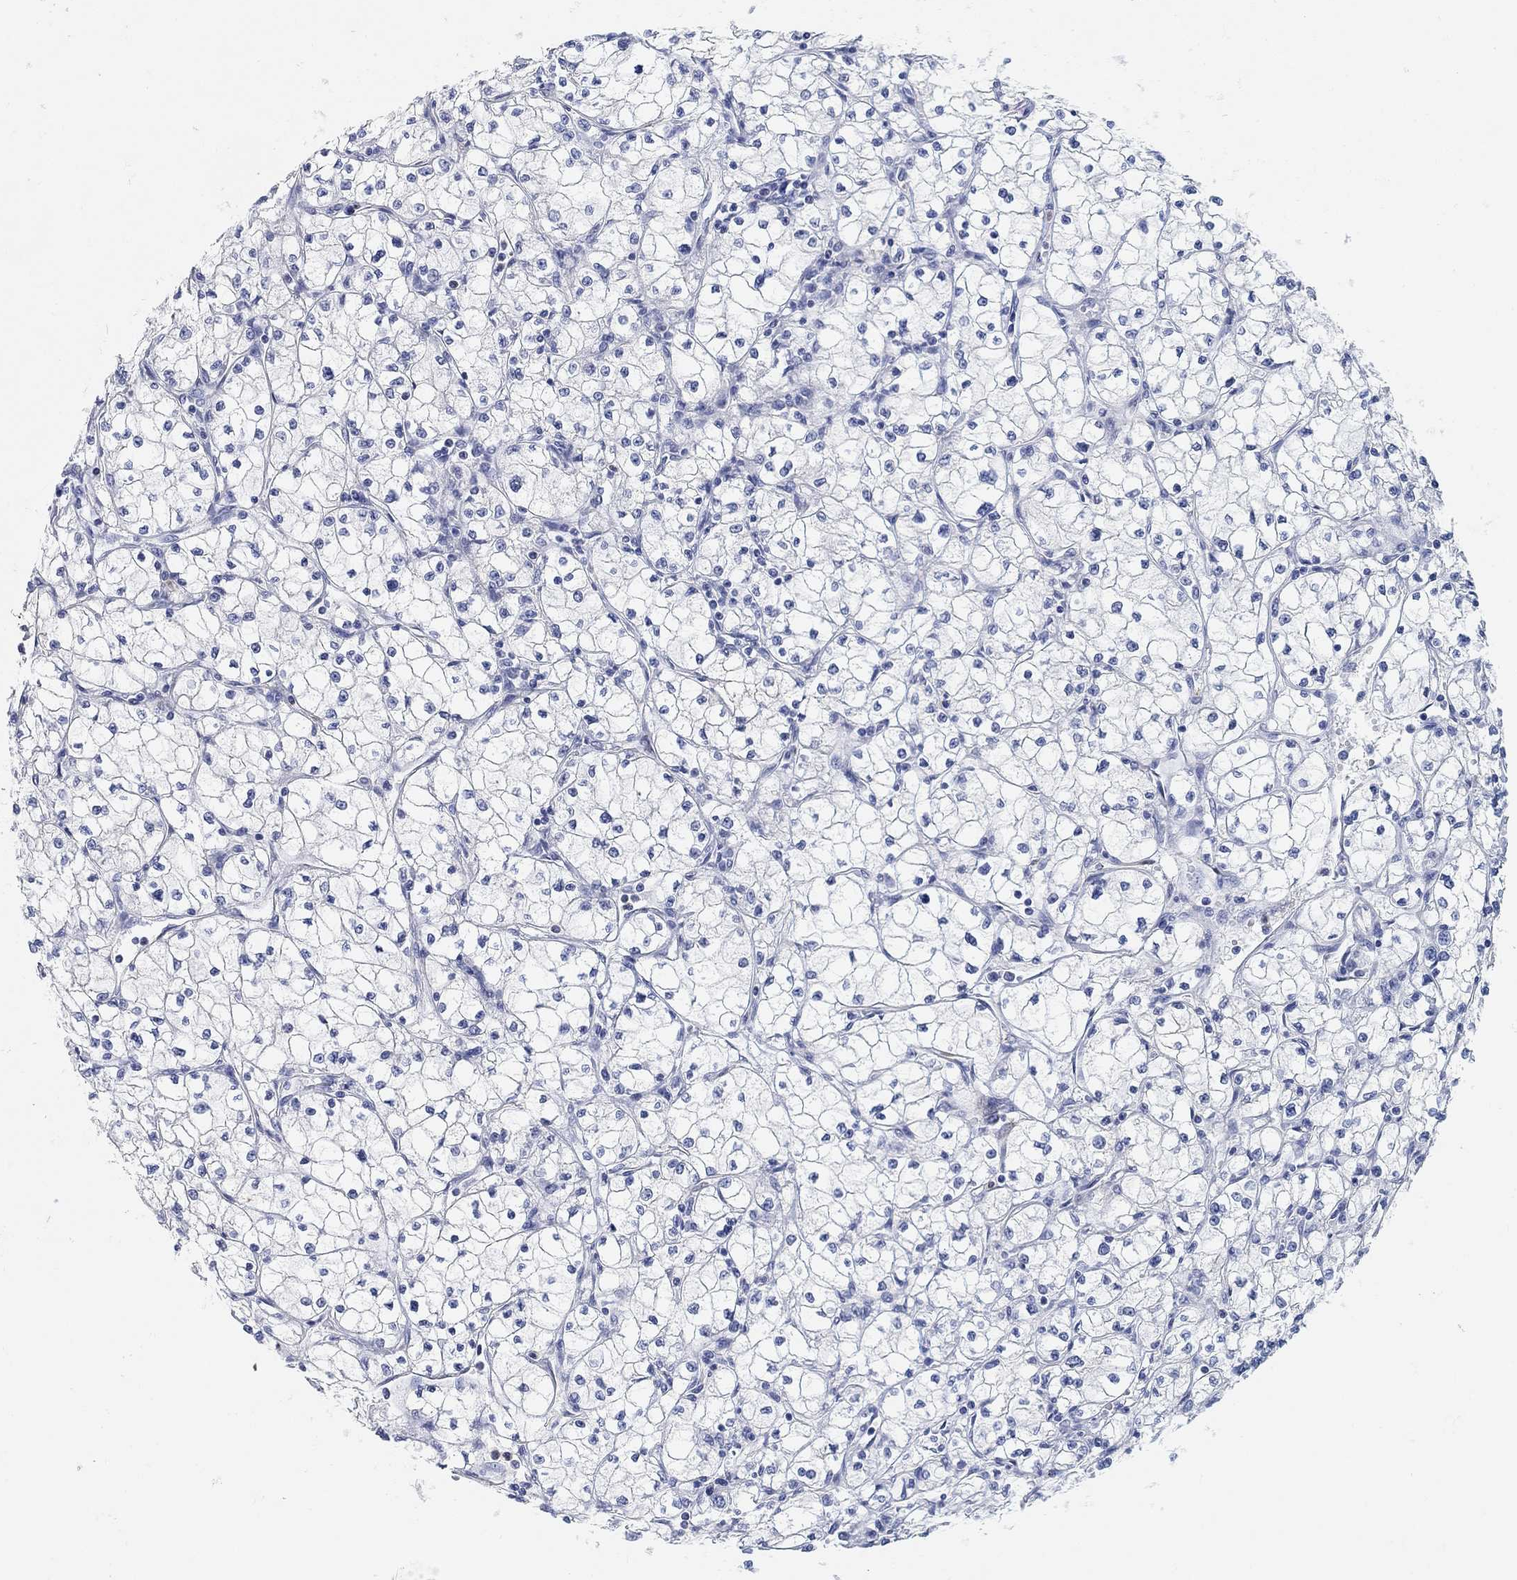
{"staining": {"intensity": "negative", "quantity": "none", "location": "none"}, "tissue": "renal cancer", "cell_type": "Tumor cells", "image_type": "cancer", "snomed": [{"axis": "morphology", "description": "Adenocarcinoma, NOS"}, {"axis": "topography", "description": "Kidney"}], "caption": "A histopathology image of renal adenocarcinoma stained for a protein displays no brown staining in tumor cells.", "gene": "VAT1L", "patient": {"sex": "male", "age": 67}}